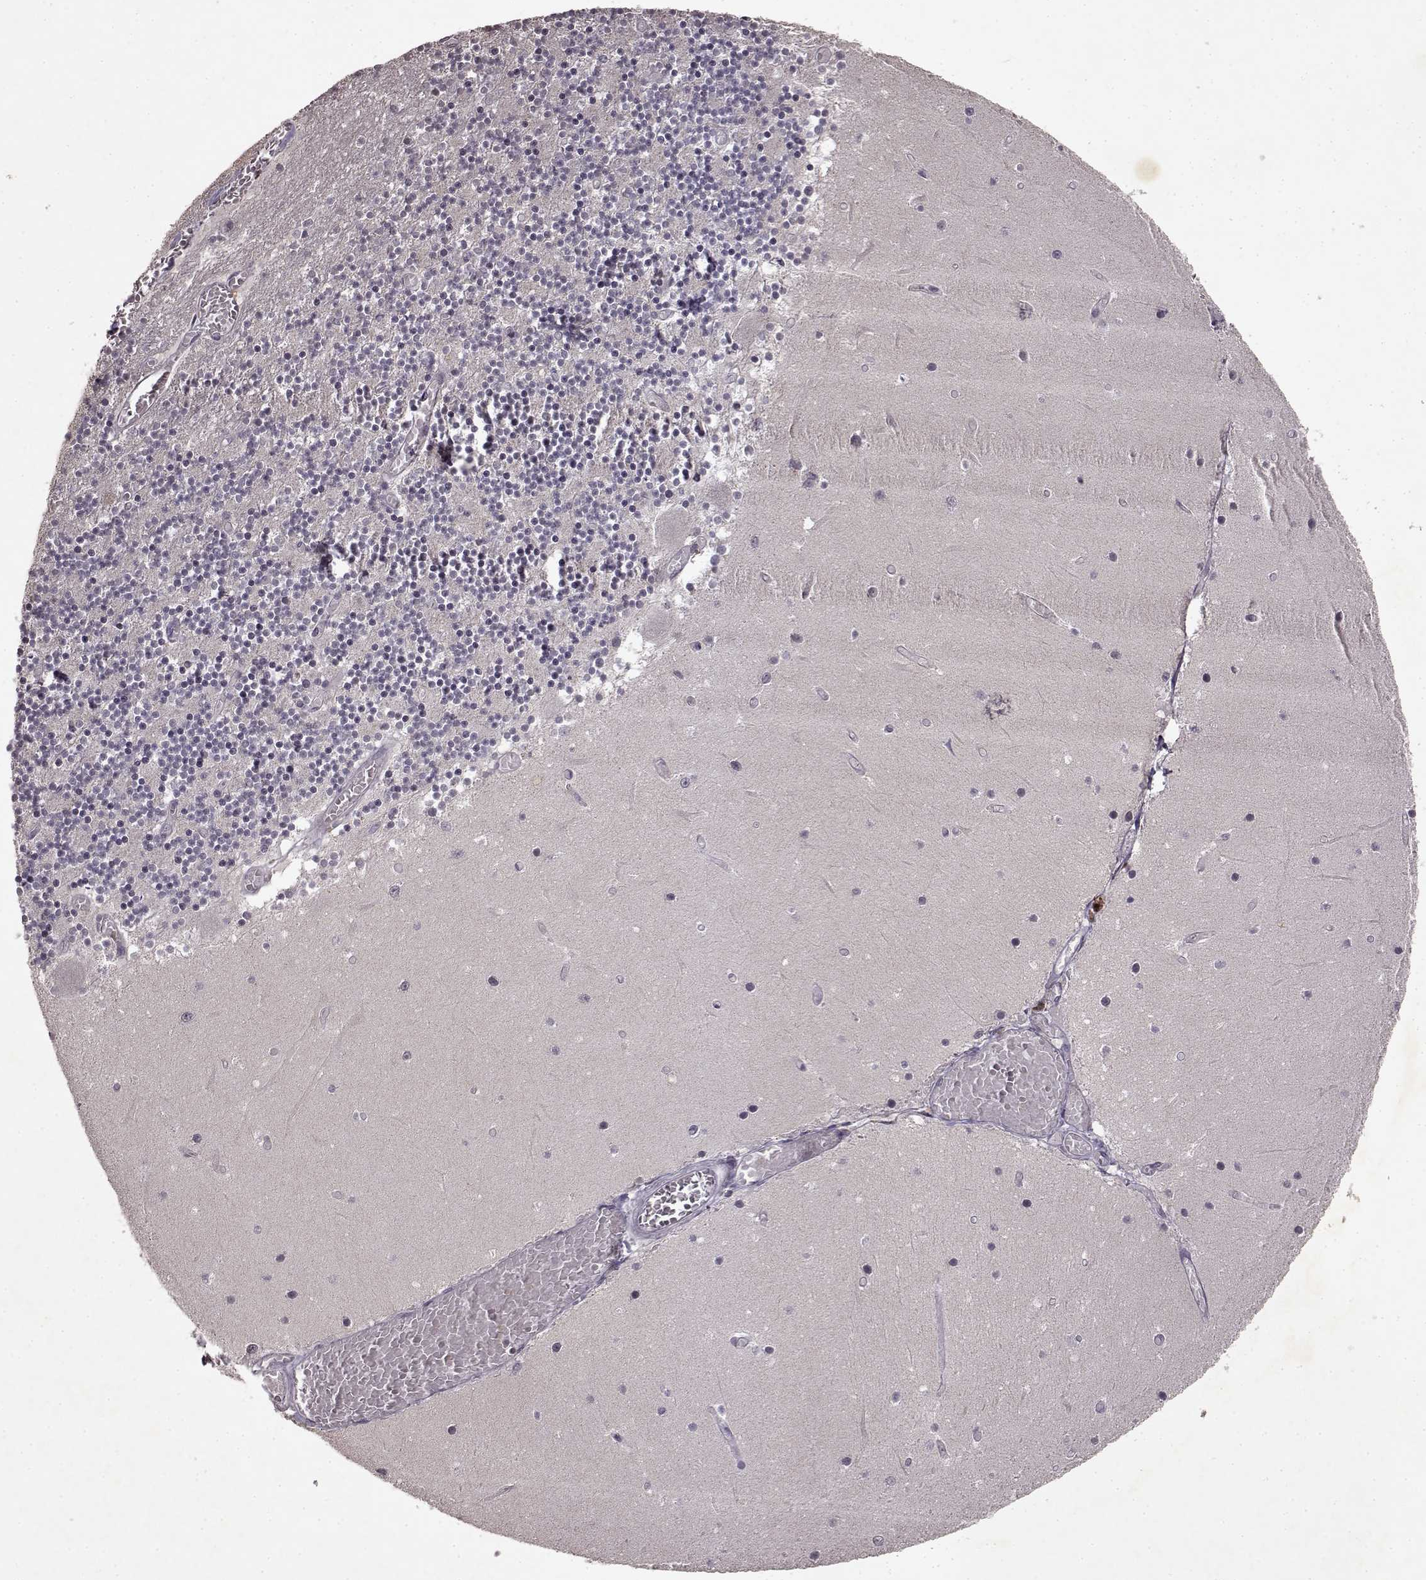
{"staining": {"intensity": "negative", "quantity": "none", "location": "none"}, "tissue": "cerebellum", "cell_type": "Cells in granular layer", "image_type": "normal", "snomed": [{"axis": "morphology", "description": "Normal tissue, NOS"}, {"axis": "topography", "description": "Cerebellum"}], "caption": "Immunohistochemistry (IHC) of benign cerebellum displays no expression in cells in granular layer.", "gene": "LHB", "patient": {"sex": "female", "age": 28}}